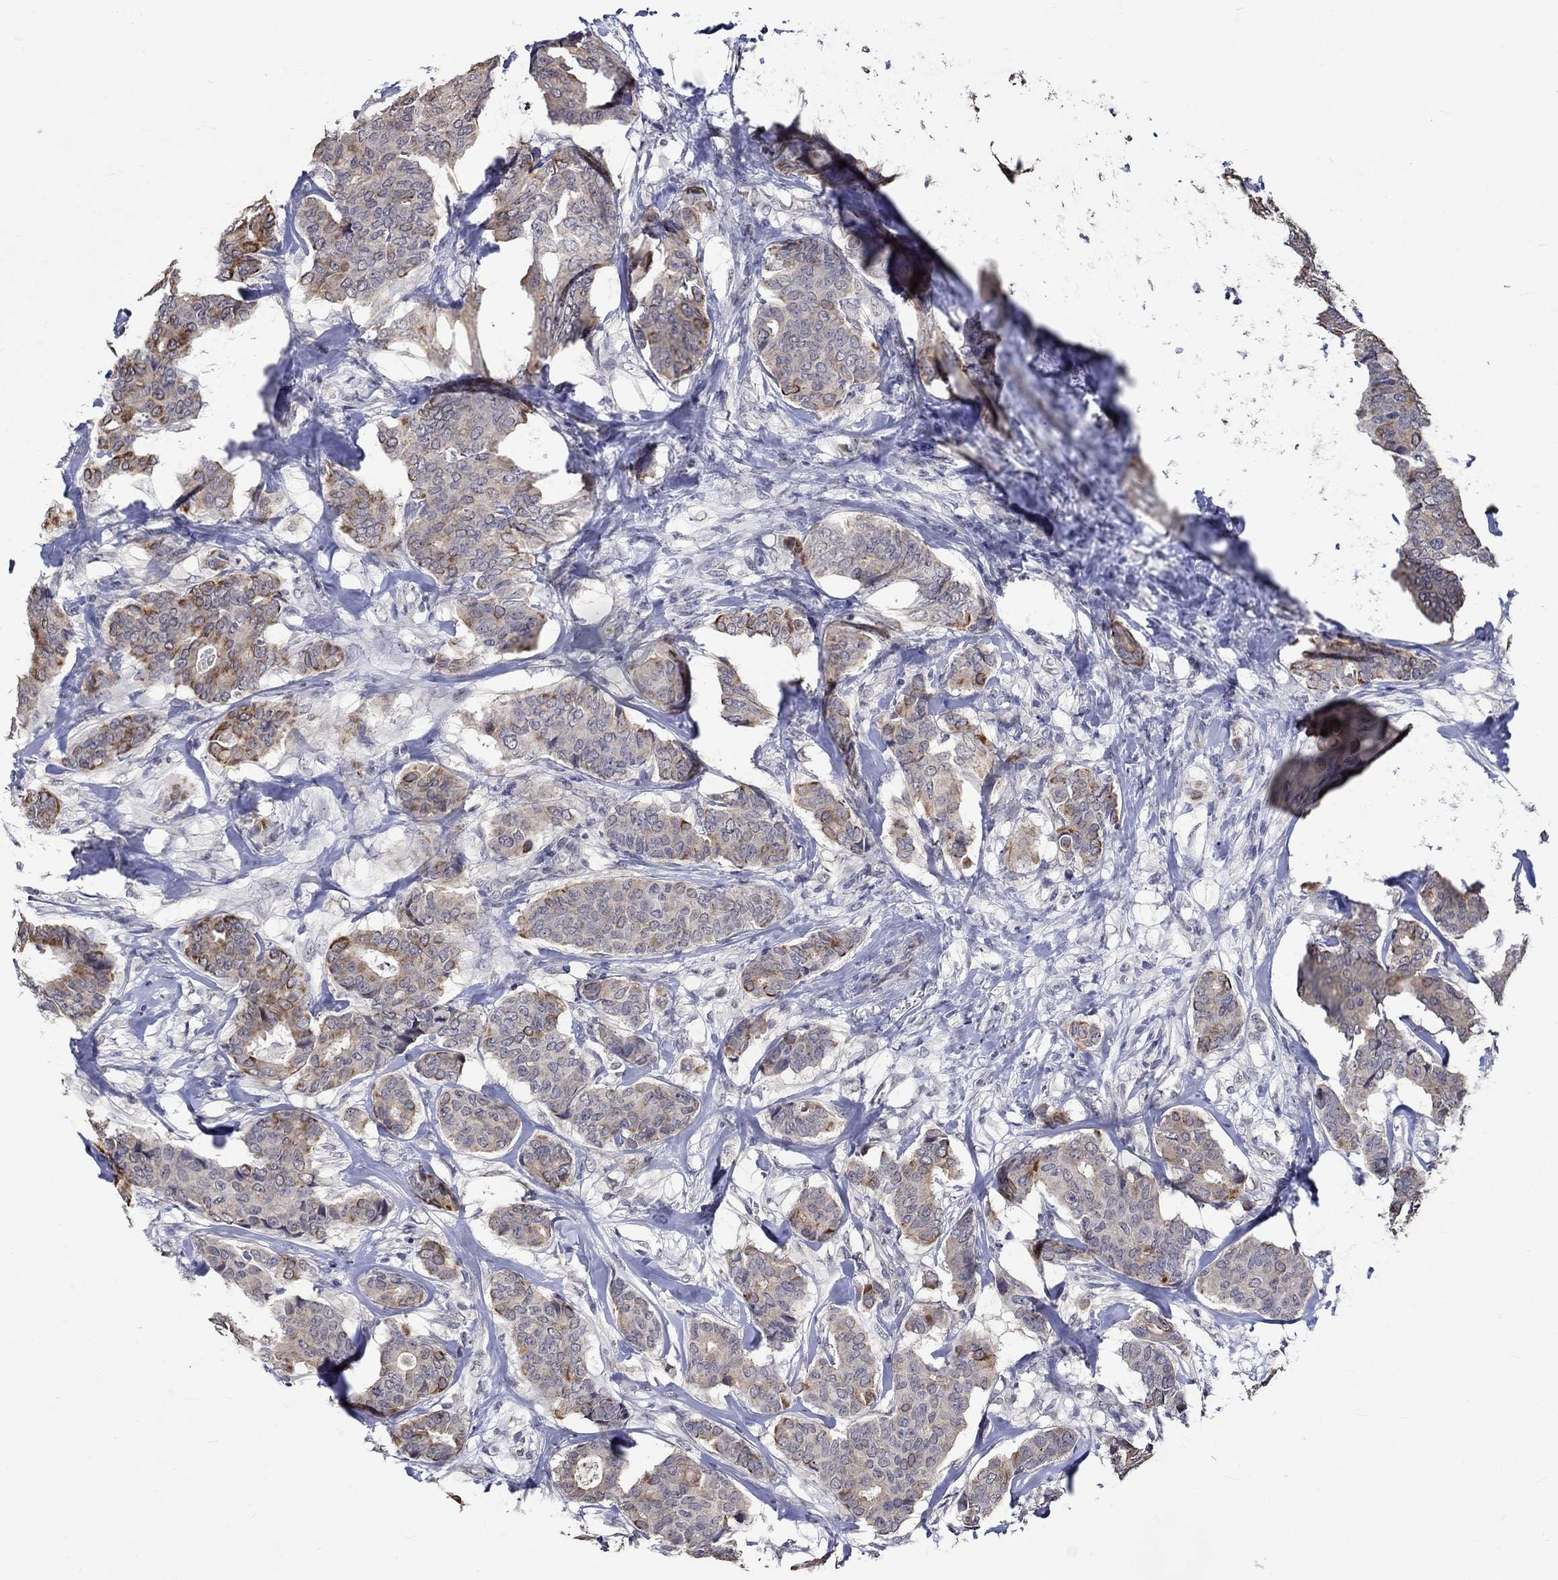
{"staining": {"intensity": "strong", "quantity": "<25%", "location": "cytoplasmic/membranous"}, "tissue": "breast cancer", "cell_type": "Tumor cells", "image_type": "cancer", "snomed": [{"axis": "morphology", "description": "Duct carcinoma"}, {"axis": "topography", "description": "Breast"}], "caption": "A histopathology image of human breast cancer stained for a protein reveals strong cytoplasmic/membranous brown staining in tumor cells. (brown staining indicates protein expression, while blue staining denotes nuclei).", "gene": "DDX3Y", "patient": {"sex": "female", "age": 75}}